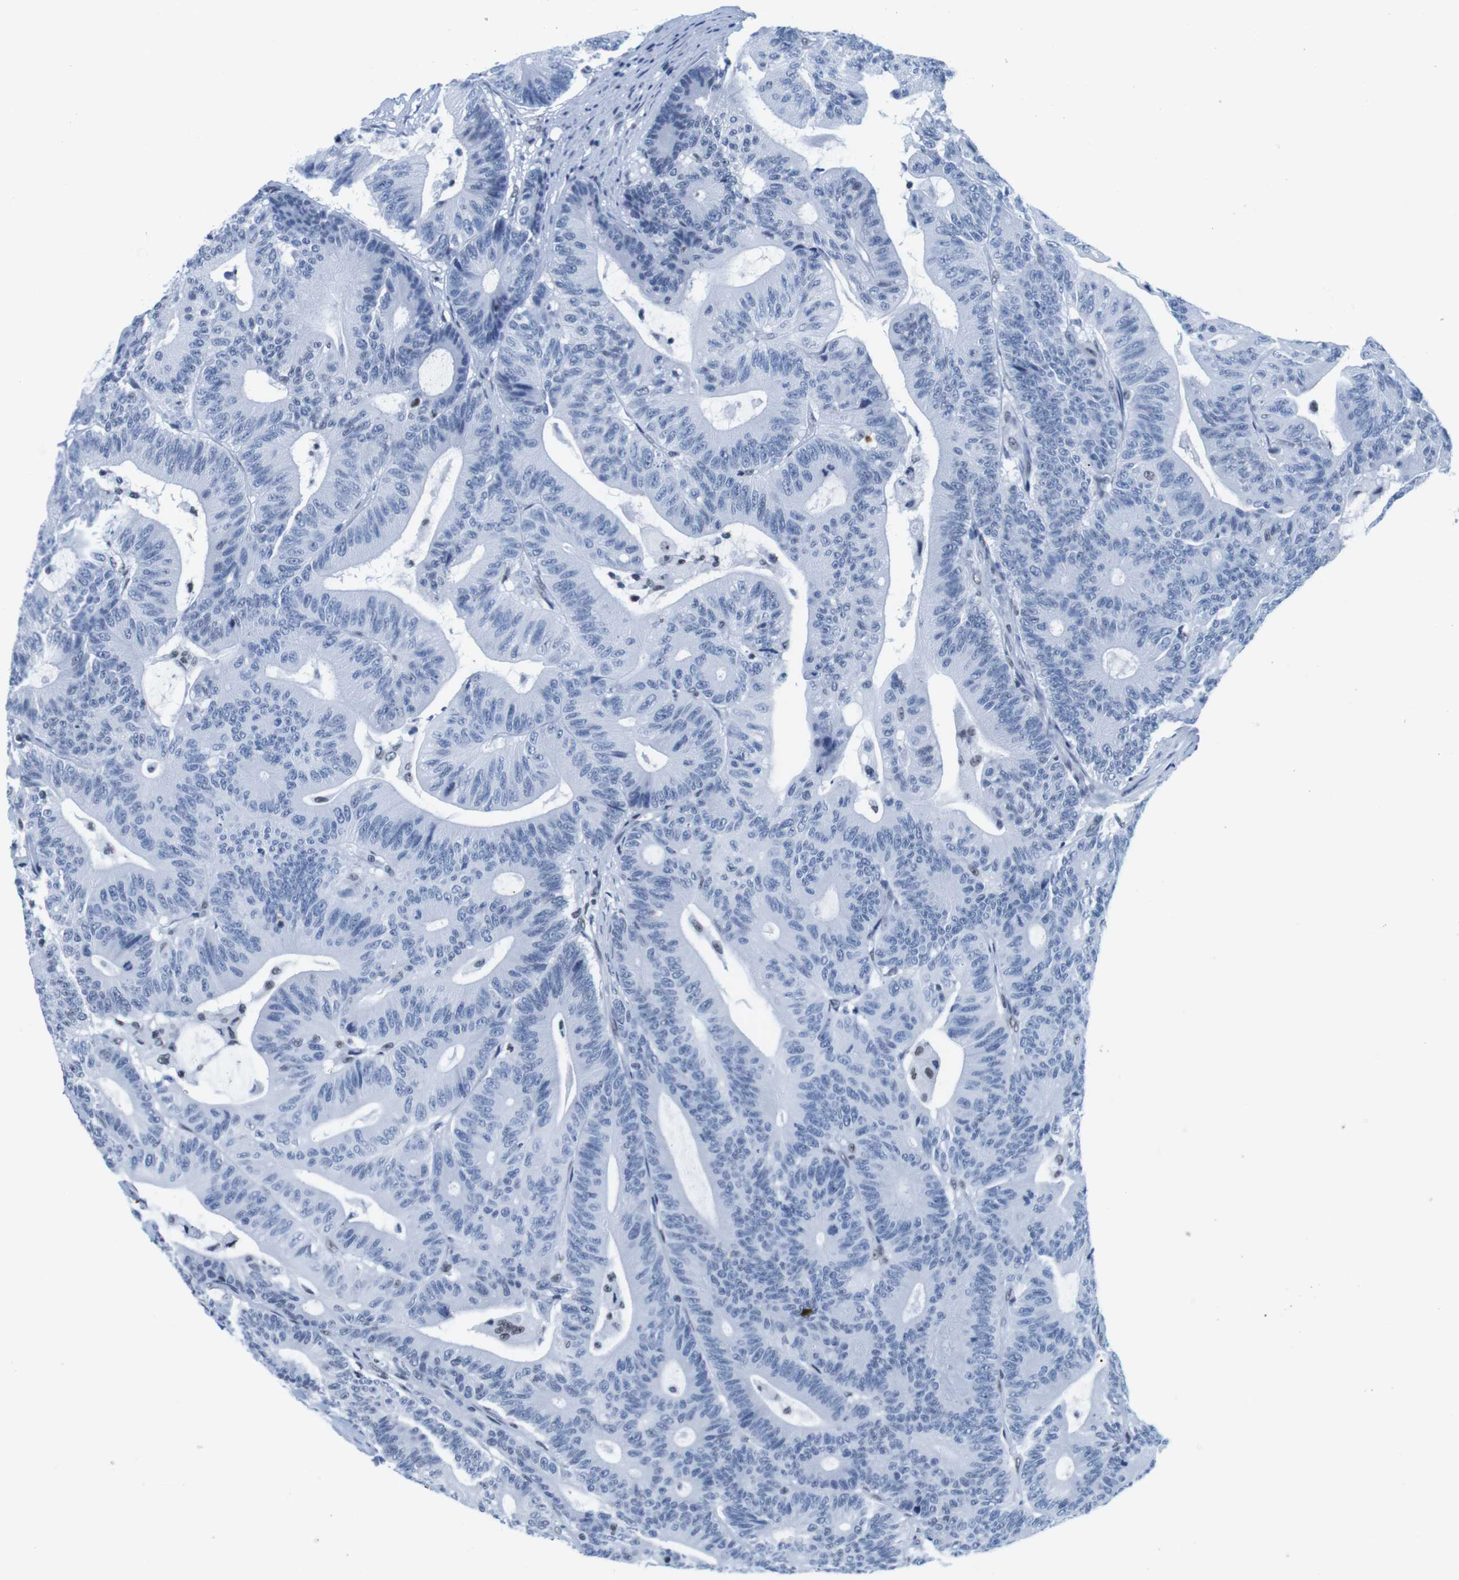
{"staining": {"intensity": "negative", "quantity": "none", "location": "none"}, "tissue": "colorectal cancer", "cell_type": "Tumor cells", "image_type": "cancer", "snomed": [{"axis": "morphology", "description": "Adenocarcinoma, NOS"}, {"axis": "topography", "description": "Colon"}], "caption": "DAB immunohistochemical staining of adenocarcinoma (colorectal) demonstrates no significant staining in tumor cells.", "gene": "IFI16", "patient": {"sex": "female", "age": 84}}